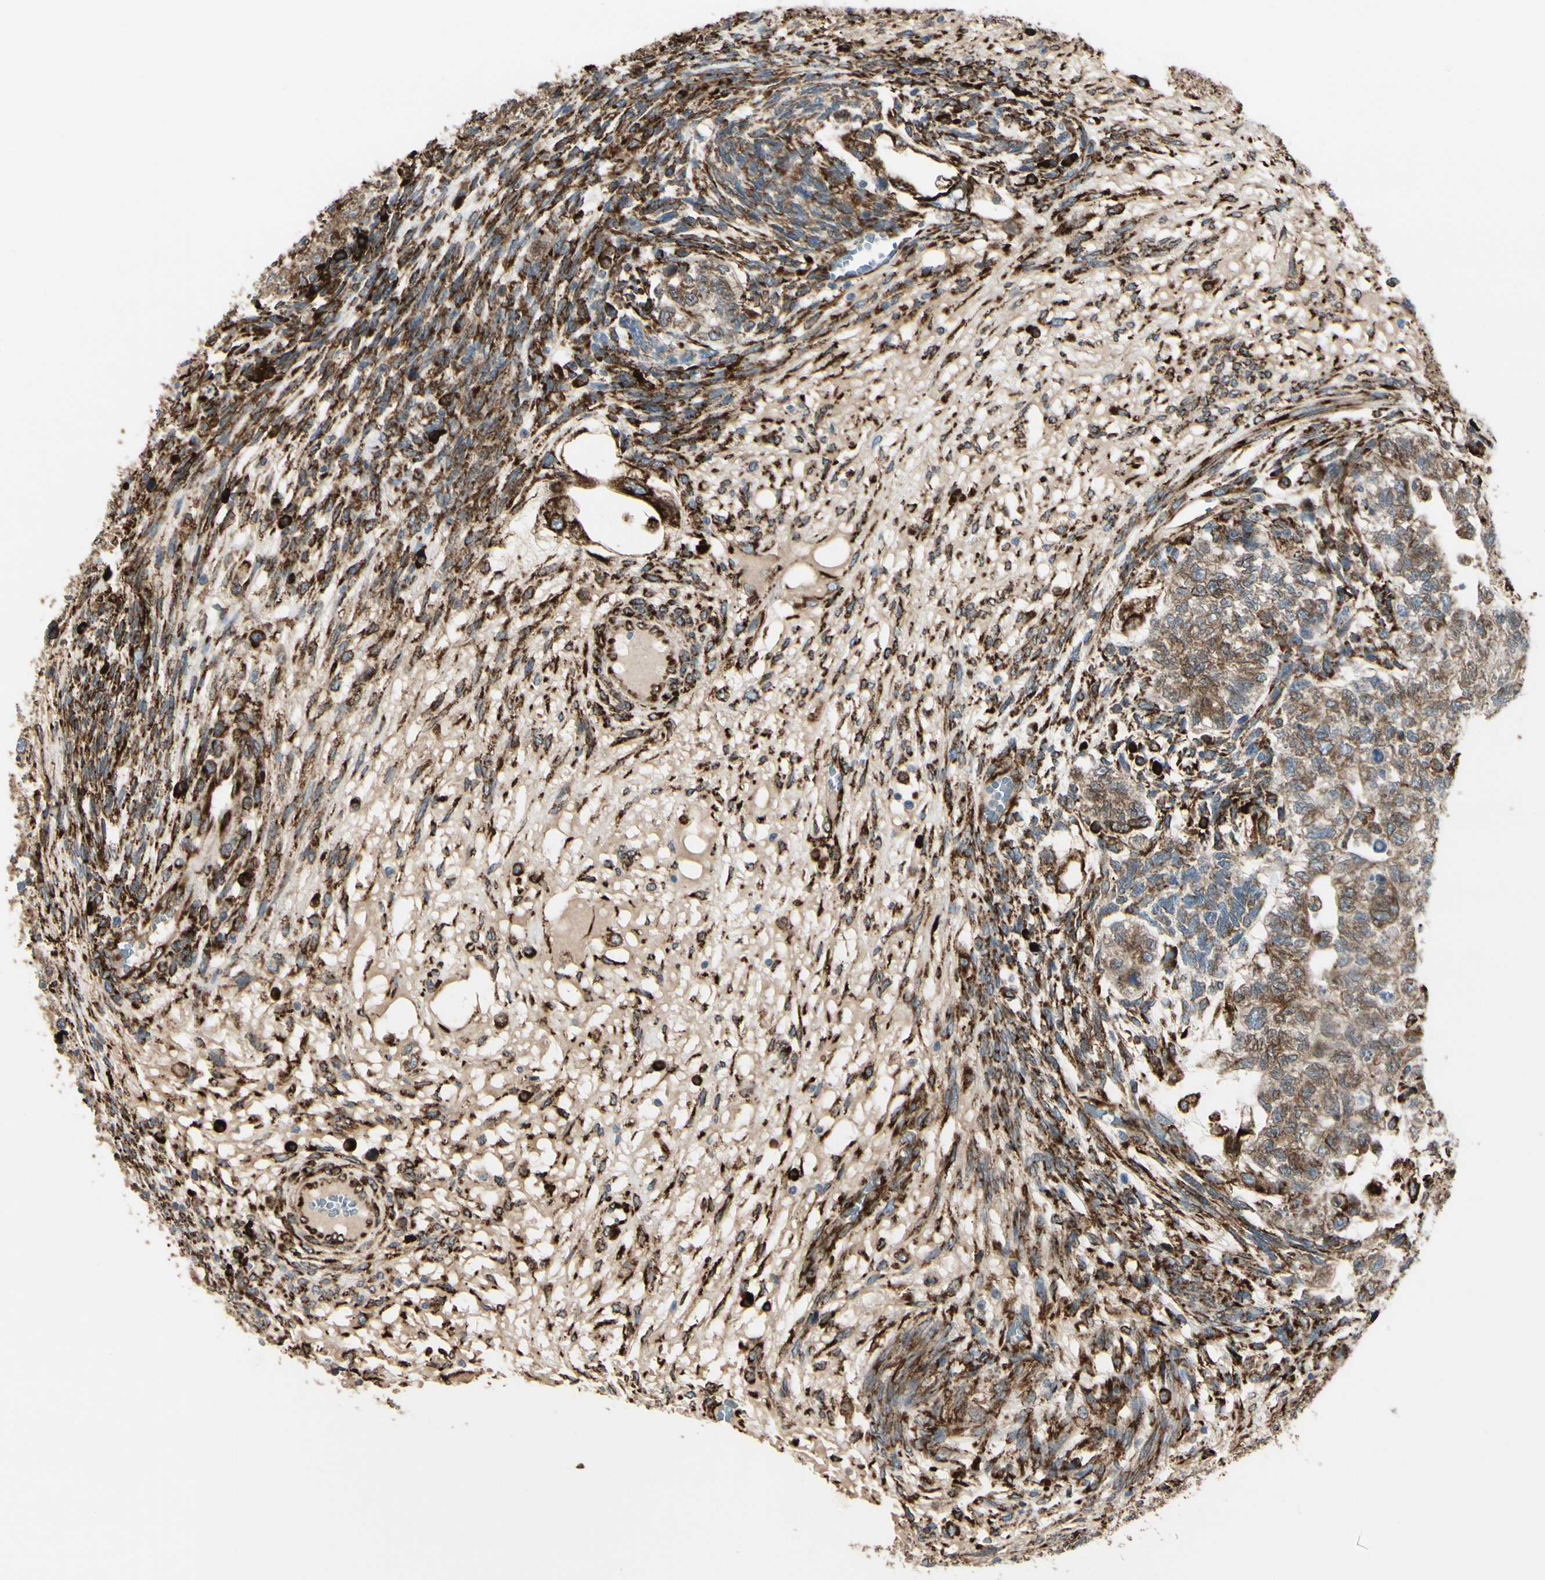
{"staining": {"intensity": "moderate", "quantity": "25%-75%", "location": "cytoplasmic/membranous"}, "tissue": "testis cancer", "cell_type": "Tumor cells", "image_type": "cancer", "snomed": [{"axis": "morphology", "description": "Normal tissue, NOS"}, {"axis": "morphology", "description": "Carcinoma, Embryonal, NOS"}, {"axis": "topography", "description": "Testis"}], "caption": "Tumor cells reveal moderate cytoplasmic/membranous expression in about 25%-75% of cells in testis cancer (embryonal carcinoma). (Stains: DAB in brown, nuclei in blue, Microscopy: brightfield microscopy at high magnification).", "gene": "RRBP1", "patient": {"sex": "male", "age": 36}}